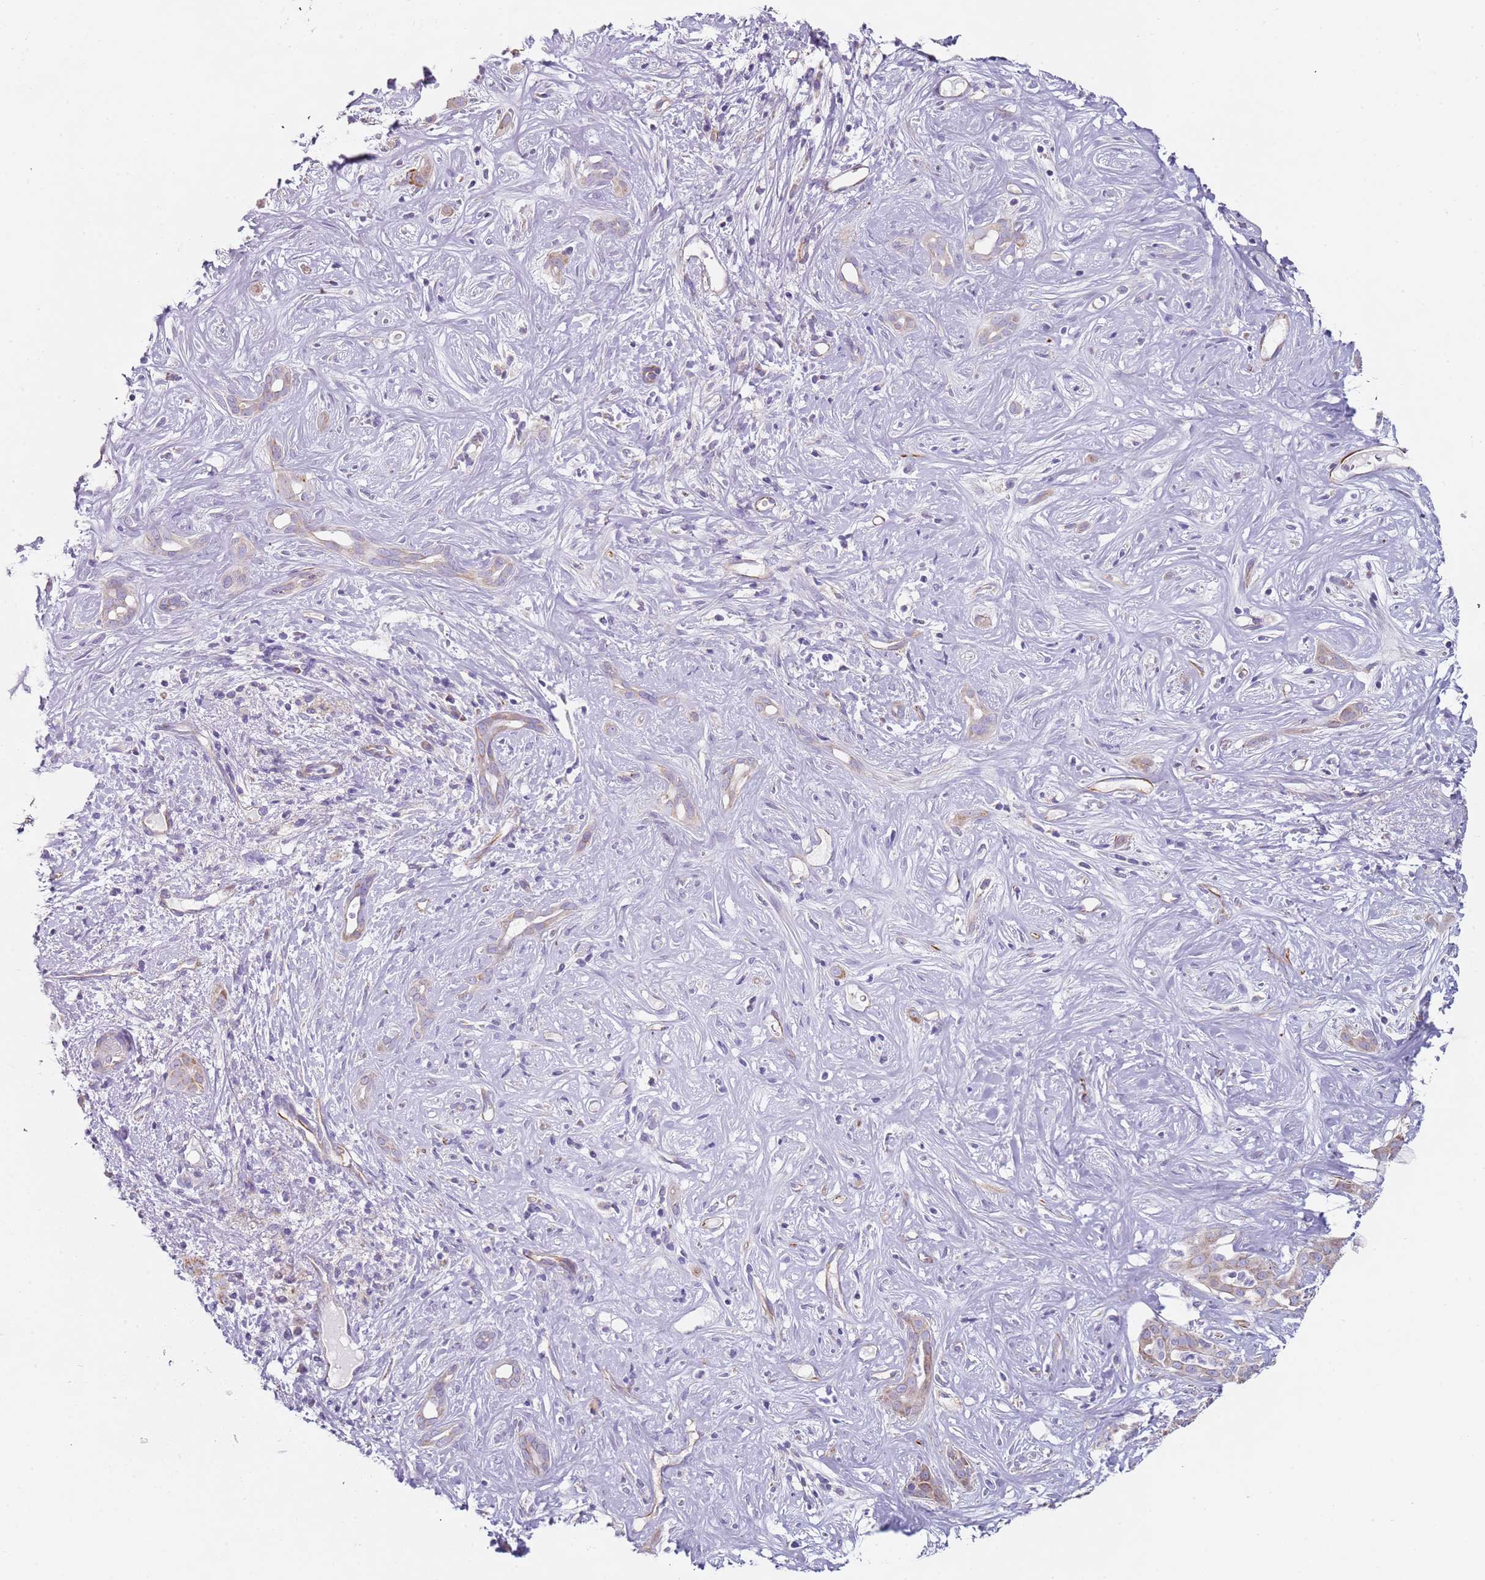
{"staining": {"intensity": "moderate", "quantity": "25%-75%", "location": "cytoplasmic/membranous"}, "tissue": "liver cancer", "cell_type": "Tumor cells", "image_type": "cancer", "snomed": [{"axis": "morphology", "description": "Cholangiocarcinoma"}, {"axis": "topography", "description": "Liver"}], "caption": "The photomicrograph reveals a brown stain indicating the presence of a protein in the cytoplasmic/membranous of tumor cells in liver cancer.", "gene": "ALS2", "patient": {"sex": "male", "age": 67}}